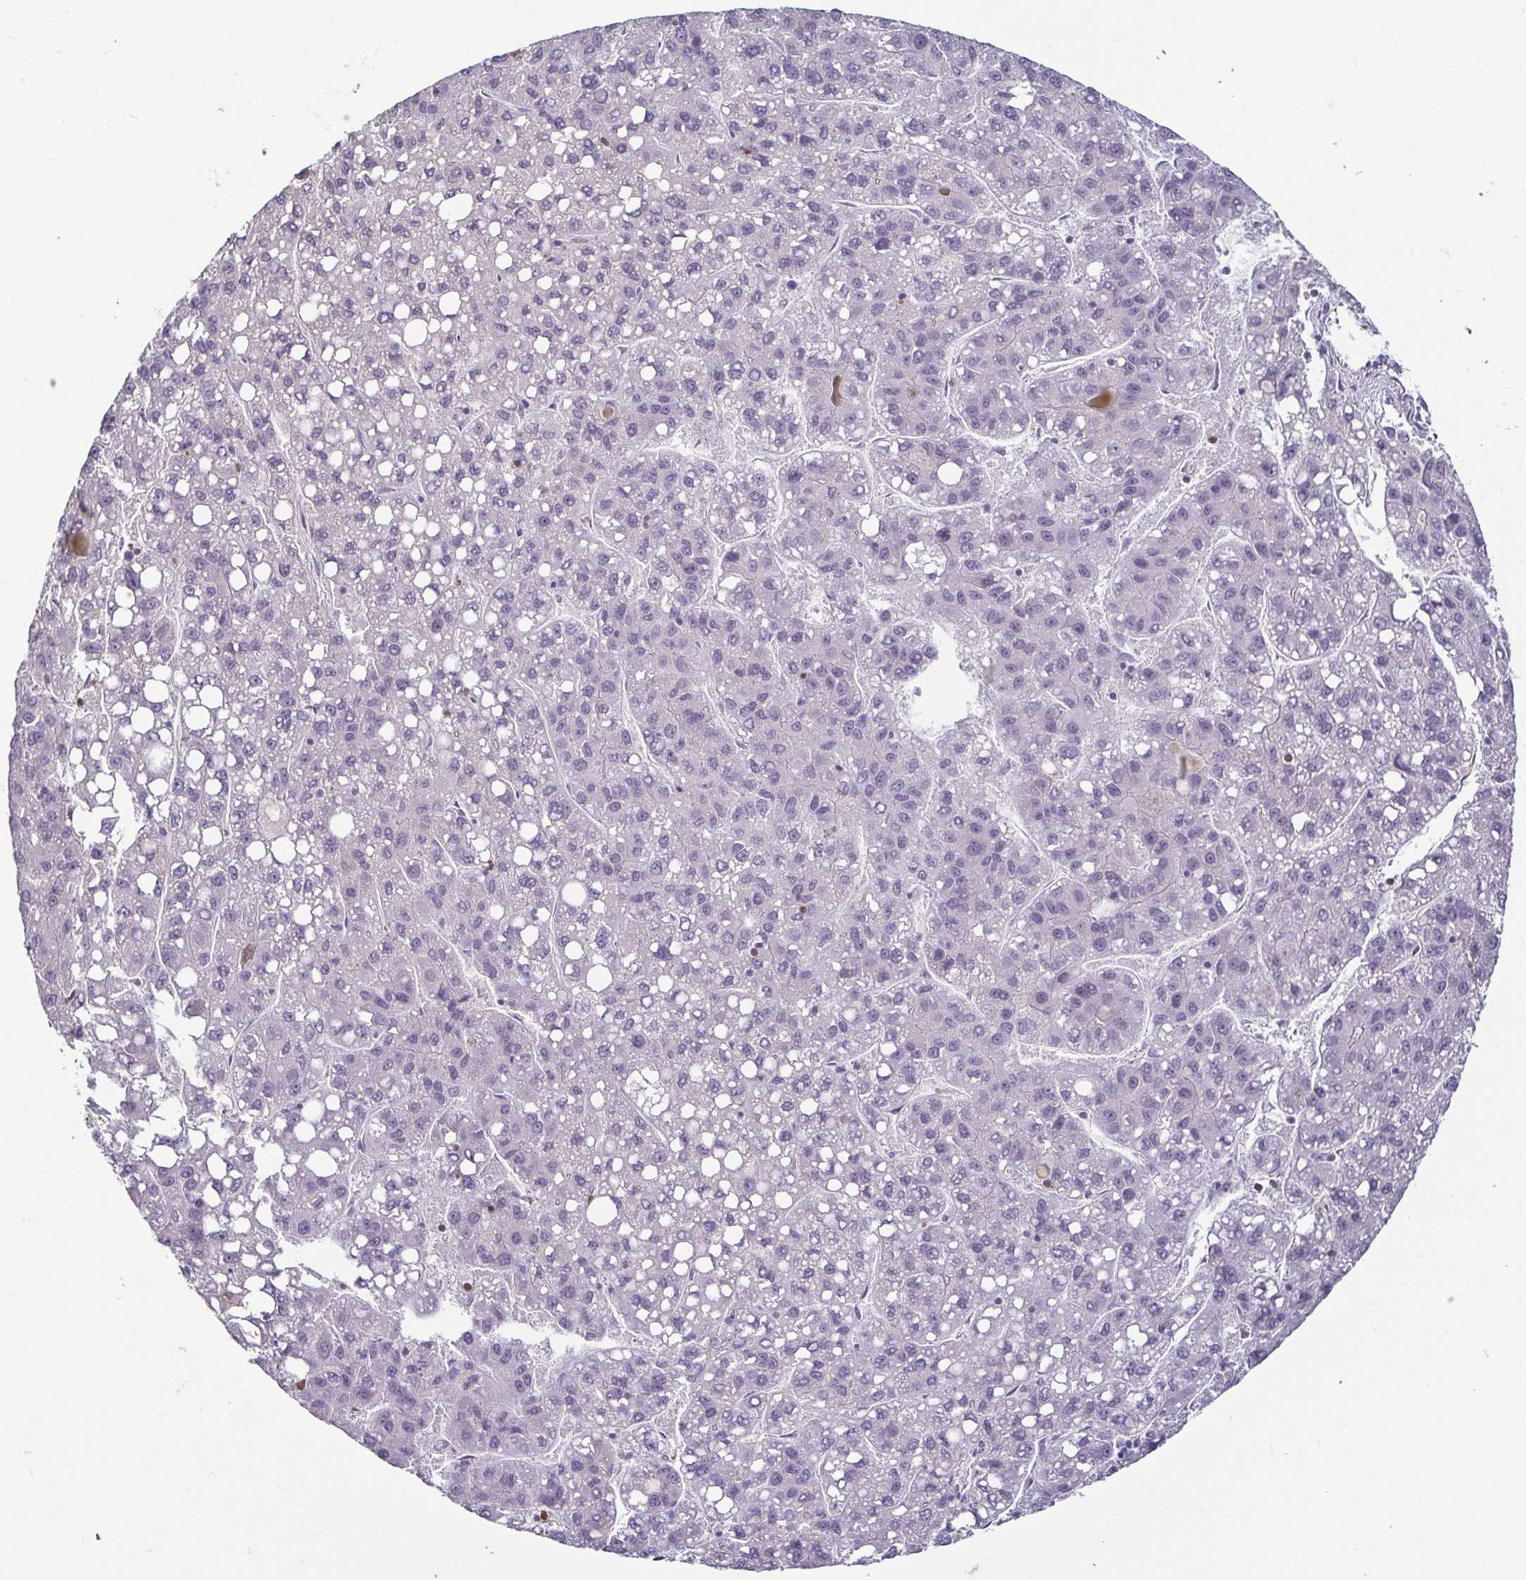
{"staining": {"intensity": "negative", "quantity": "none", "location": "none"}, "tissue": "liver cancer", "cell_type": "Tumor cells", "image_type": "cancer", "snomed": [{"axis": "morphology", "description": "Carcinoma, Hepatocellular, NOS"}, {"axis": "topography", "description": "Liver"}], "caption": "Tumor cells are negative for protein expression in human hepatocellular carcinoma (liver).", "gene": "HOPX", "patient": {"sex": "female", "age": 82}}